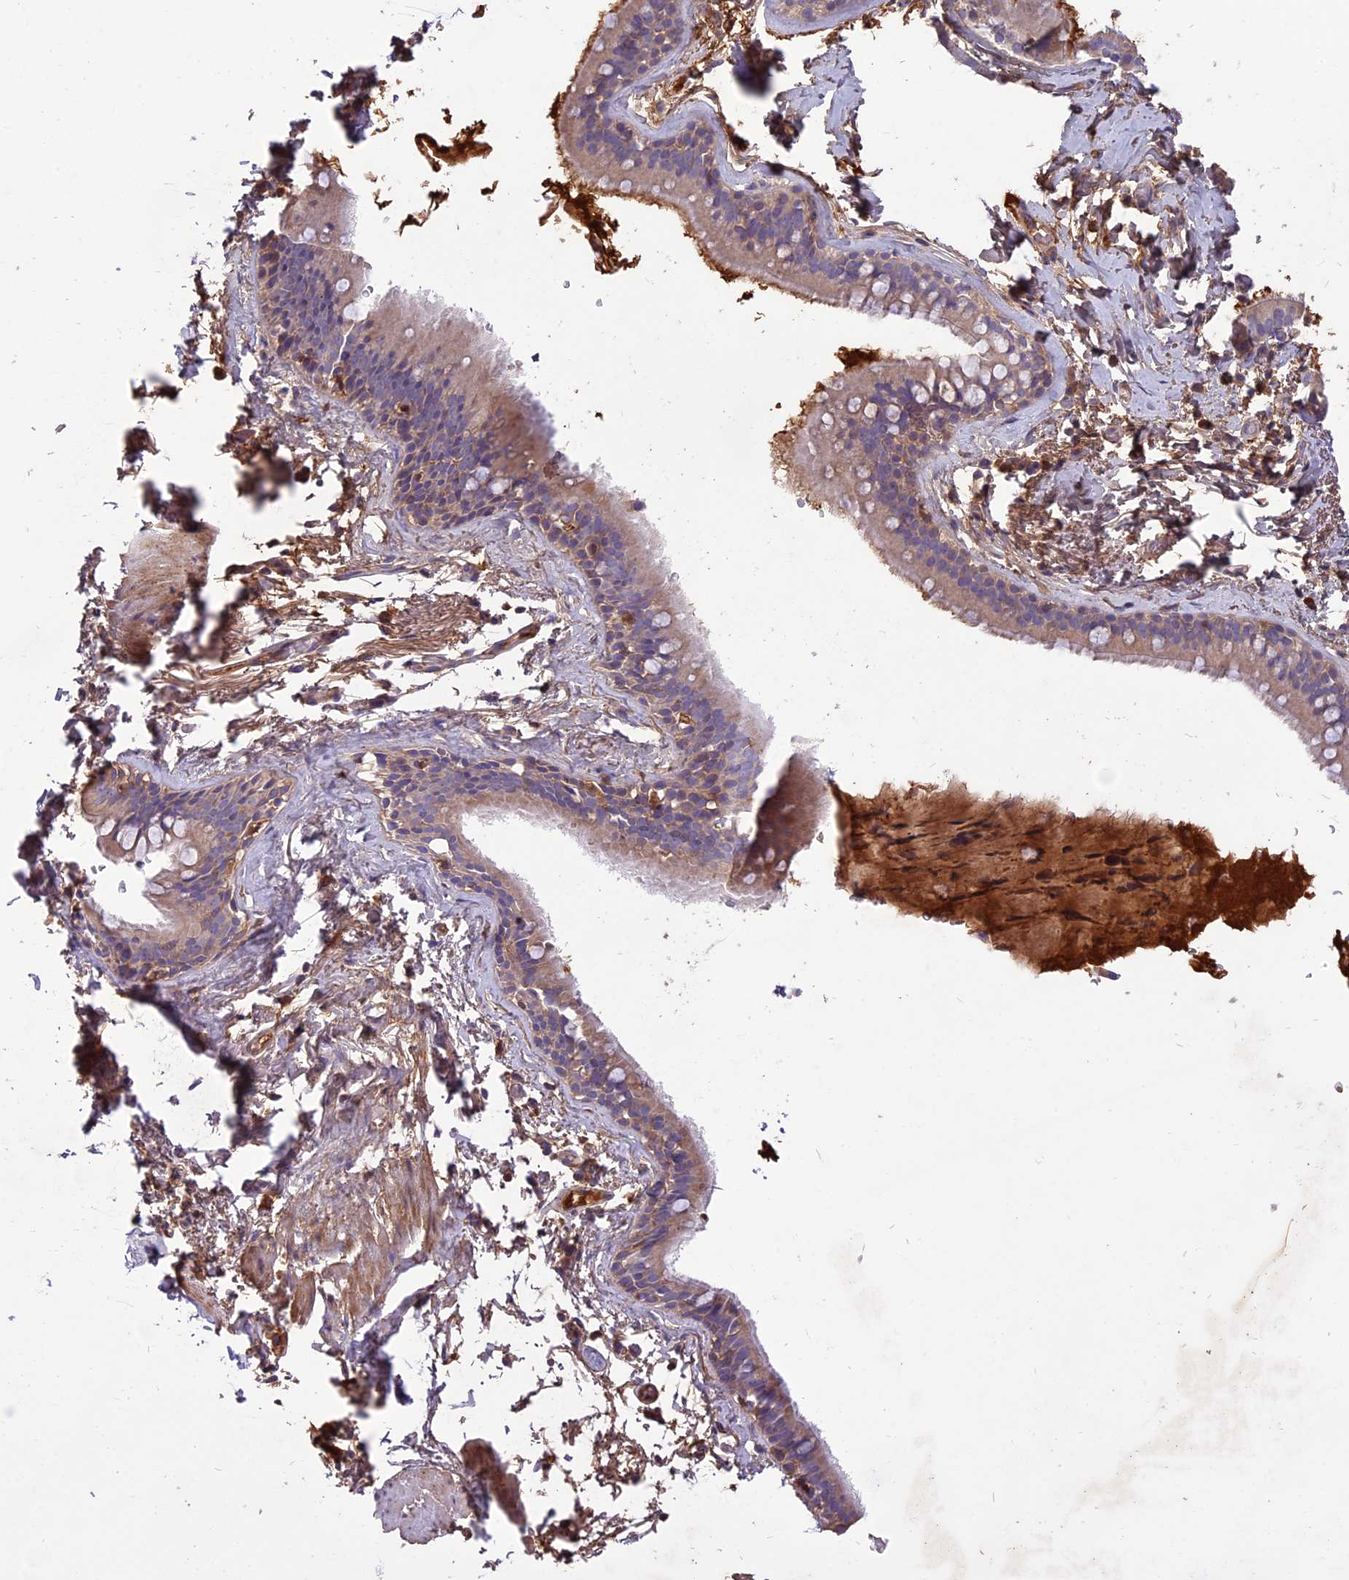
{"staining": {"intensity": "weak", "quantity": ">75%", "location": "cytoplasmic/membranous"}, "tissue": "adipose tissue", "cell_type": "Adipocytes", "image_type": "normal", "snomed": [{"axis": "morphology", "description": "Normal tissue, NOS"}, {"axis": "topography", "description": "Lymph node"}, {"axis": "topography", "description": "Bronchus"}], "caption": "Protein expression analysis of unremarkable adipose tissue reveals weak cytoplasmic/membranous staining in about >75% of adipocytes.", "gene": "ADO", "patient": {"sex": "male", "age": 63}}